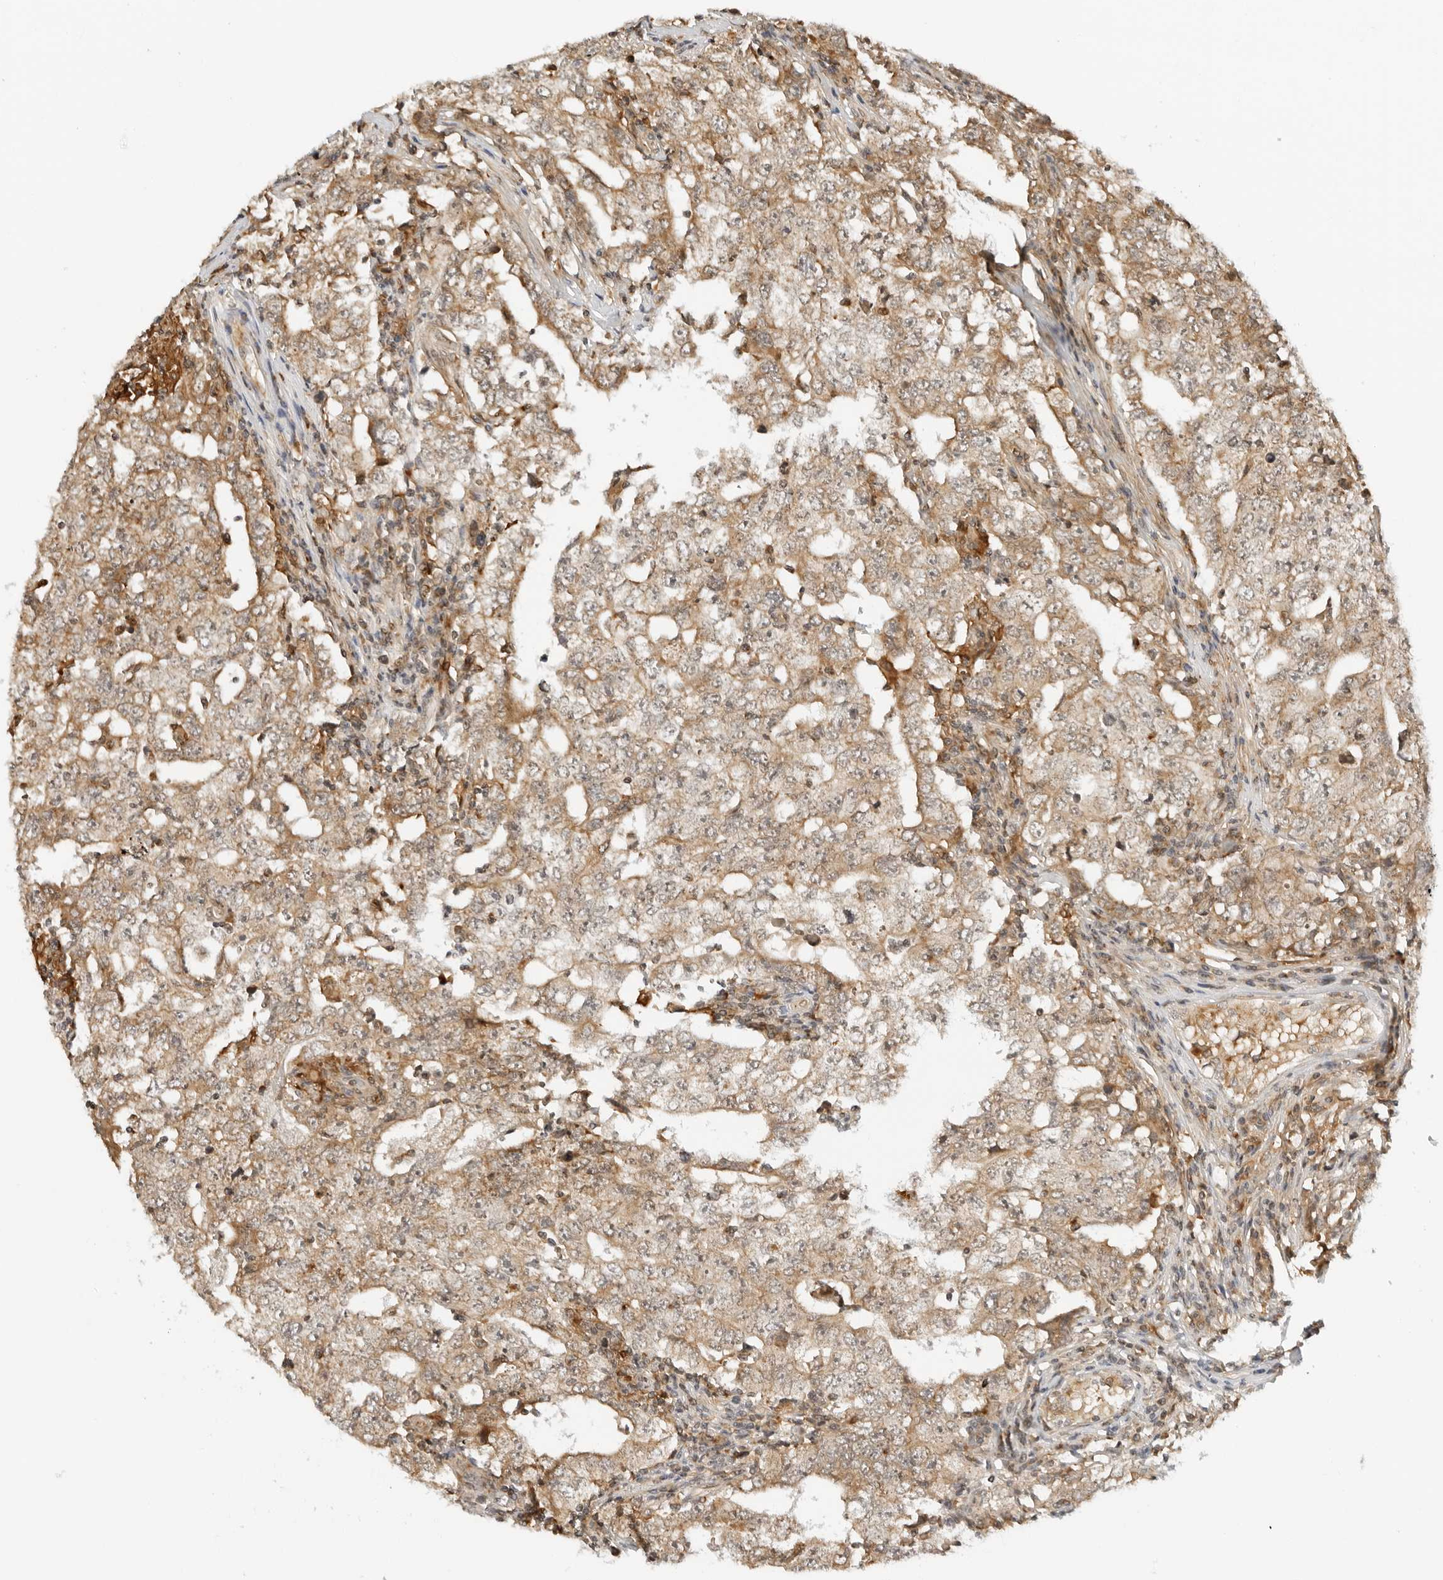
{"staining": {"intensity": "weak", "quantity": ">75%", "location": "cytoplasmic/membranous"}, "tissue": "testis cancer", "cell_type": "Tumor cells", "image_type": "cancer", "snomed": [{"axis": "morphology", "description": "Carcinoma, Embryonal, NOS"}, {"axis": "topography", "description": "Testis"}], "caption": "There is low levels of weak cytoplasmic/membranous expression in tumor cells of testis cancer (embryonal carcinoma), as demonstrated by immunohistochemical staining (brown color).", "gene": "RC3H1", "patient": {"sex": "male", "age": 26}}